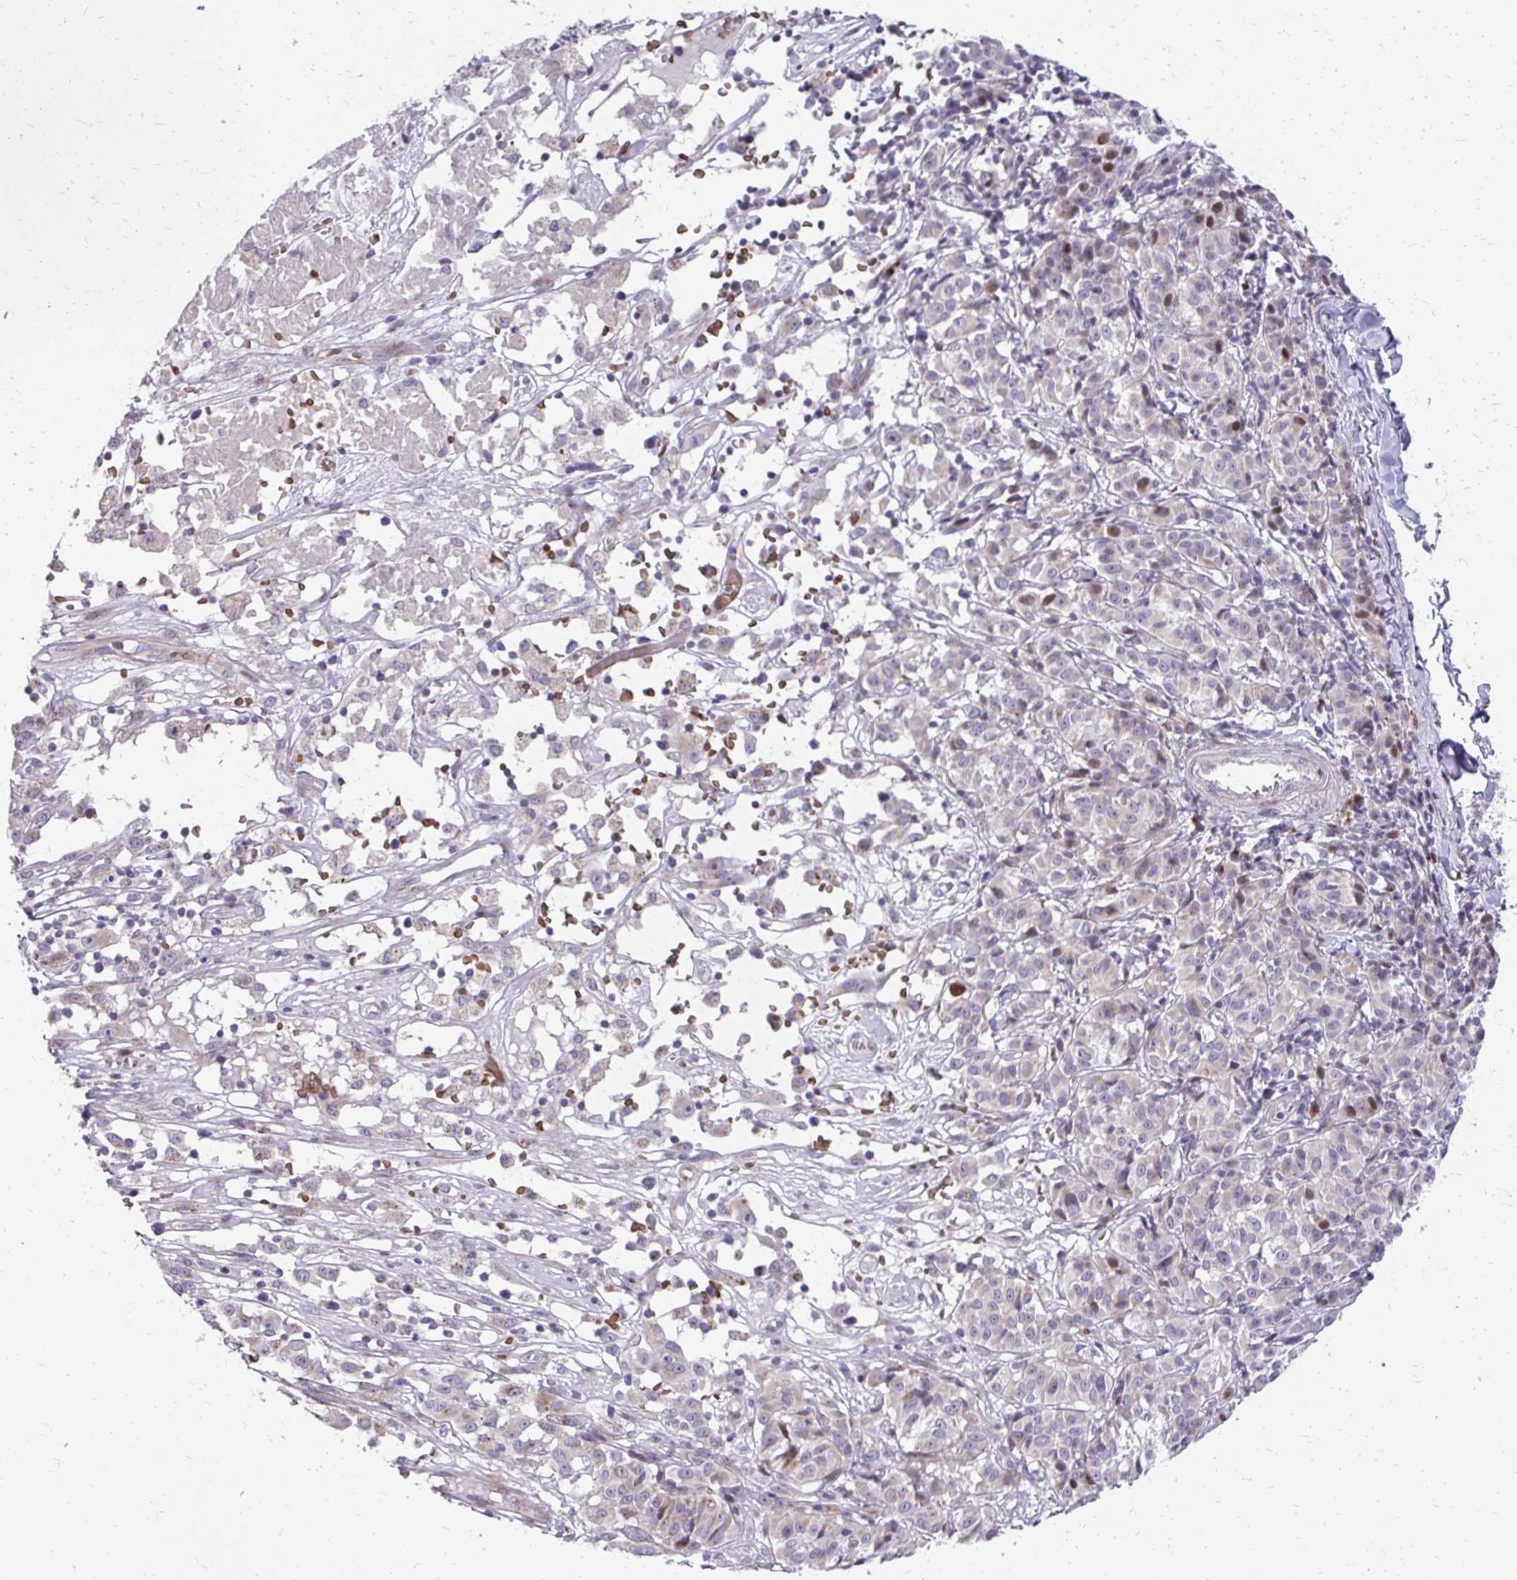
{"staining": {"intensity": "negative", "quantity": "none", "location": "none"}, "tissue": "melanoma", "cell_type": "Tumor cells", "image_type": "cancer", "snomed": [{"axis": "morphology", "description": "Malignant melanoma, NOS"}, {"axis": "topography", "description": "Skin"}], "caption": "This micrograph is of malignant melanoma stained with immunohistochemistry to label a protein in brown with the nuclei are counter-stained blue. There is no positivity in tumor cells.", "gene": "FUNDC2", "patient": {"sex": "female", "age": 72}}